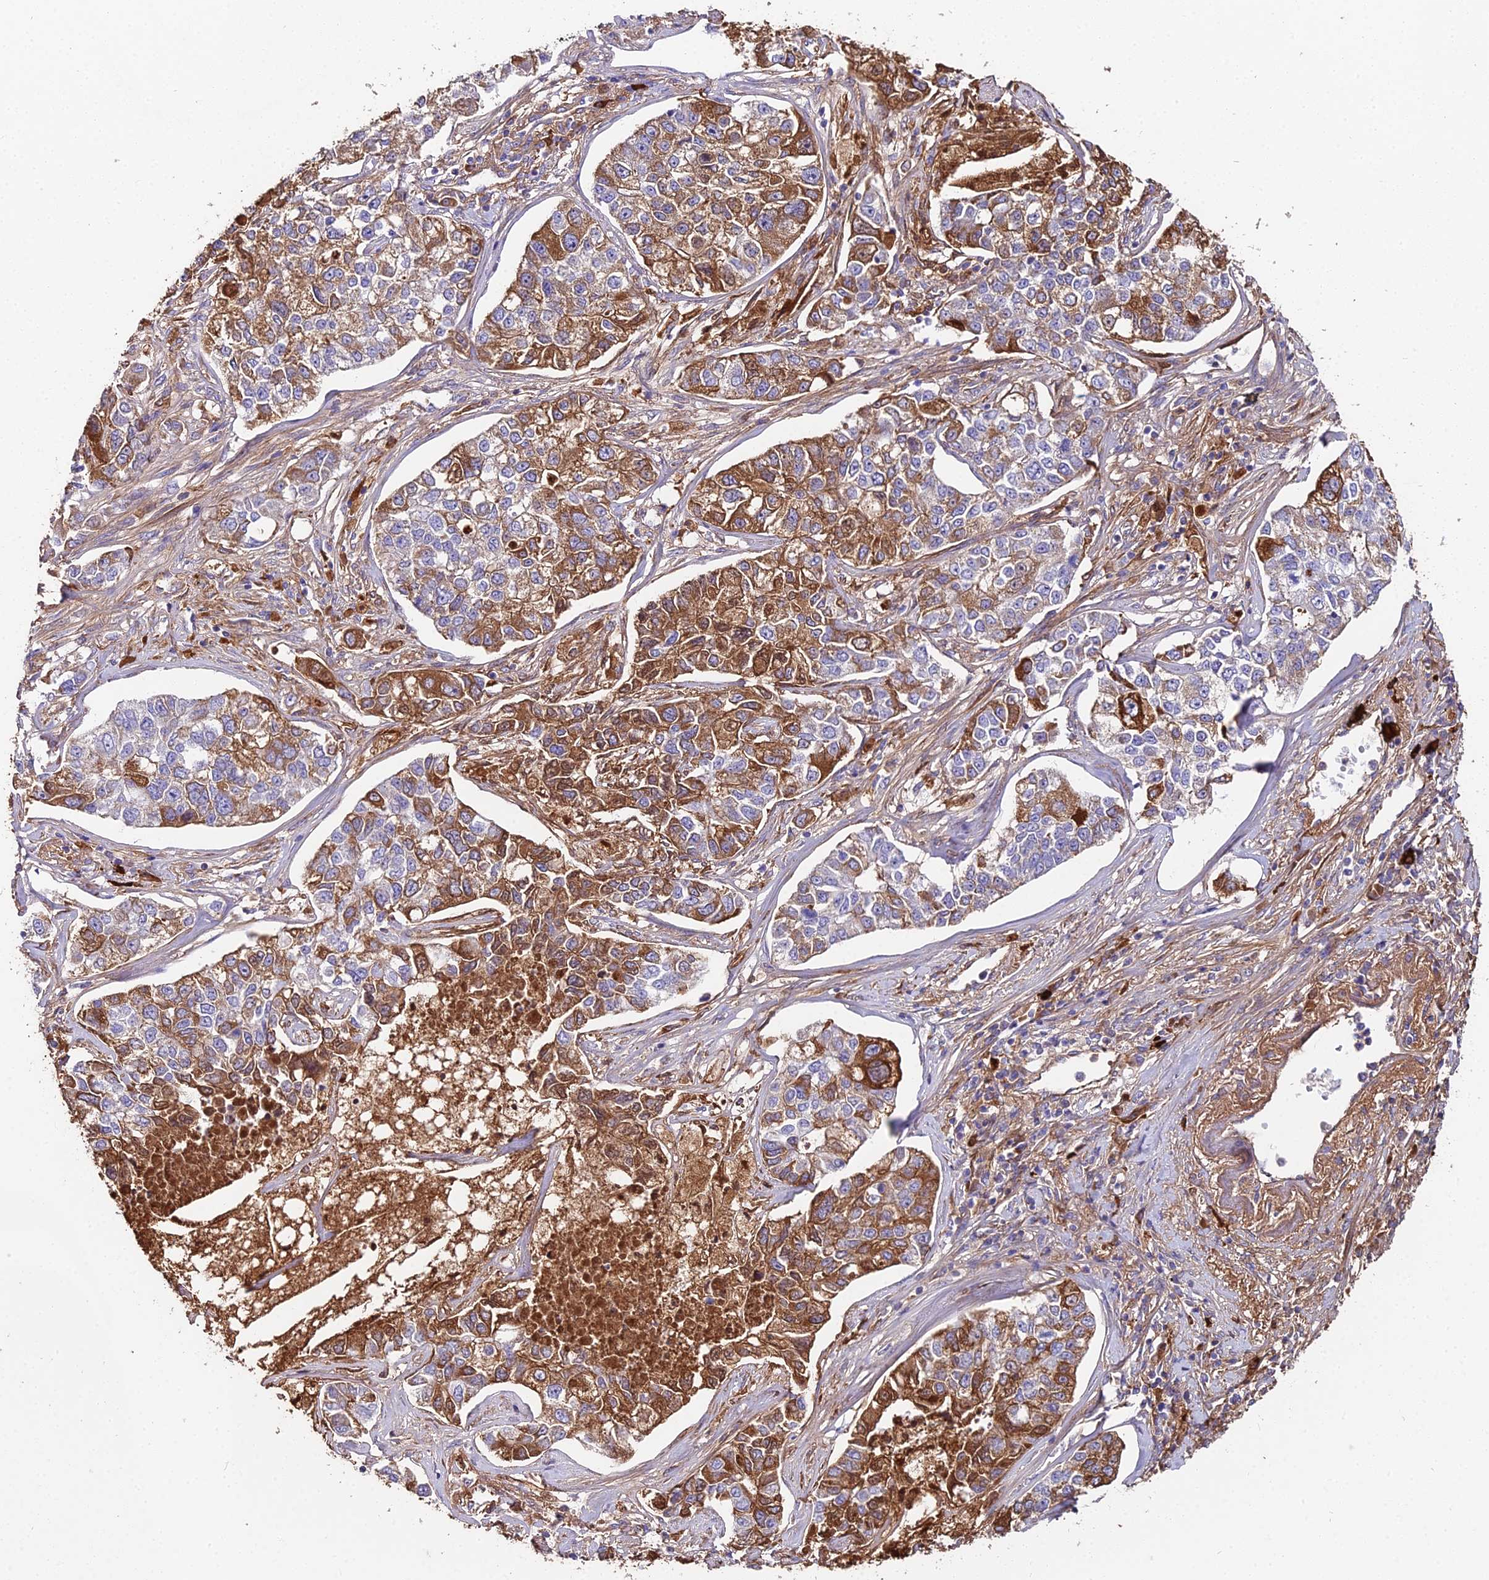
{"staining": {"intensity": "moderate", "quantity": "25%-75%", "location": "cytoplasmic/membranous"}, "tissue": "lung cancer", "cell_type": "Tumor cells", "image_type": "cancer", "snomed": [{"axis": "morphology", "description": "Adenocarcinoma, NOS"}, {"axis": "topography", "description": "Lung"}], "caption": "This is an image of immunohistochemistry (IHC) staining of lung cancer, which shows moderate positivity in the cytoplasmic/membranous of tumor cells.", "gene": "BEX4", "patient": {"sex": "male", "age": 49}}